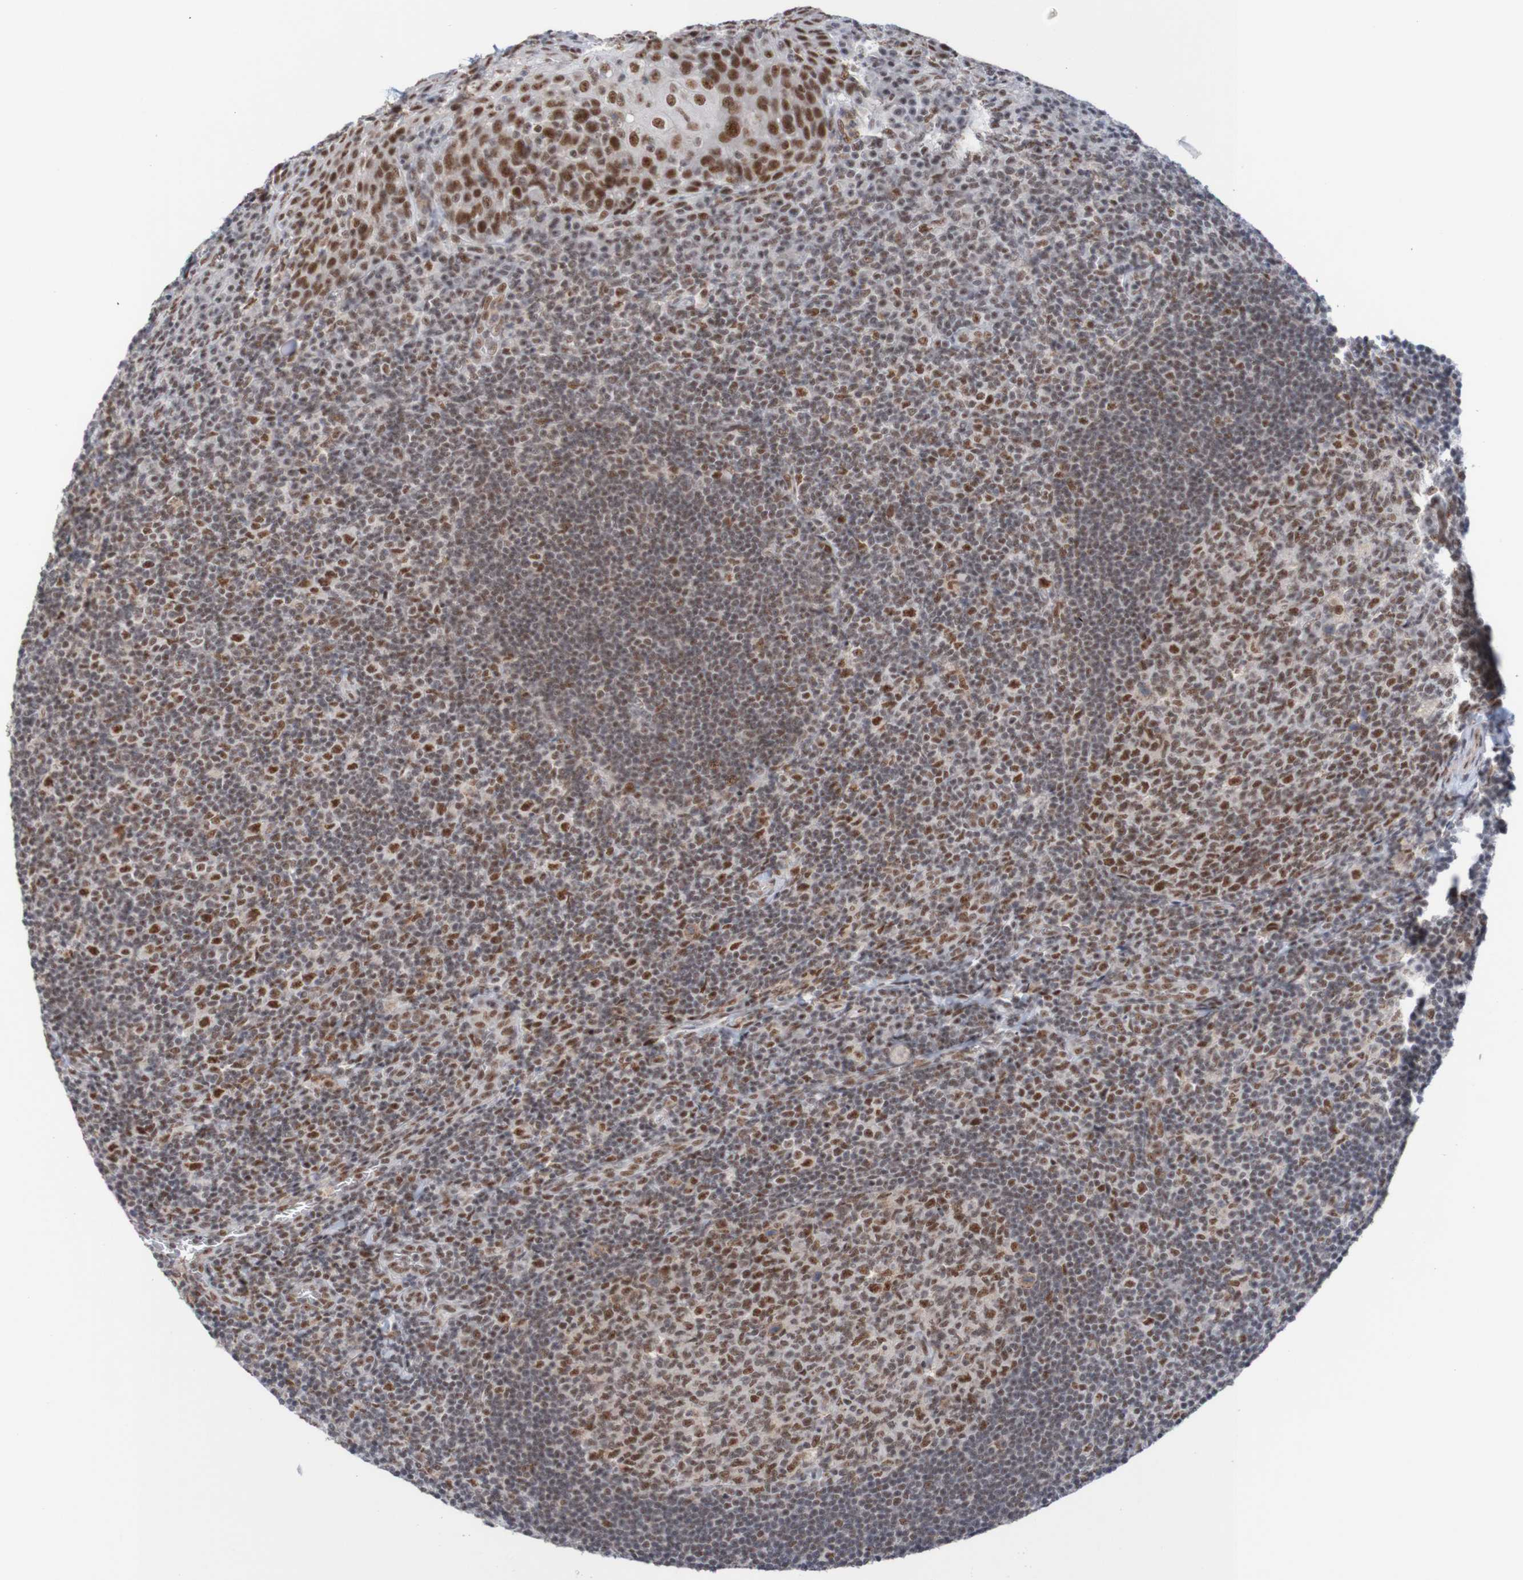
{"staining": {"intensity": "strong", "quantity": "<25%", "location": "nuclear"}, "tissue": "tonsil", "cell_type": "Germinal center cells", "image_type": "normal", "snomed": [{"axis": "morphology", "description": "Normal tissue, NOS"}, {"axis": "topography", "description": "Tonsil"}], "caption": "Immunohistochemical staining of normal tonsil displays <25% levels of strong nuclear protein staining in approximately <25% of germinal center cells.", "gene": "CDC5L", "patient": {"sex": "male", "age": 37}}